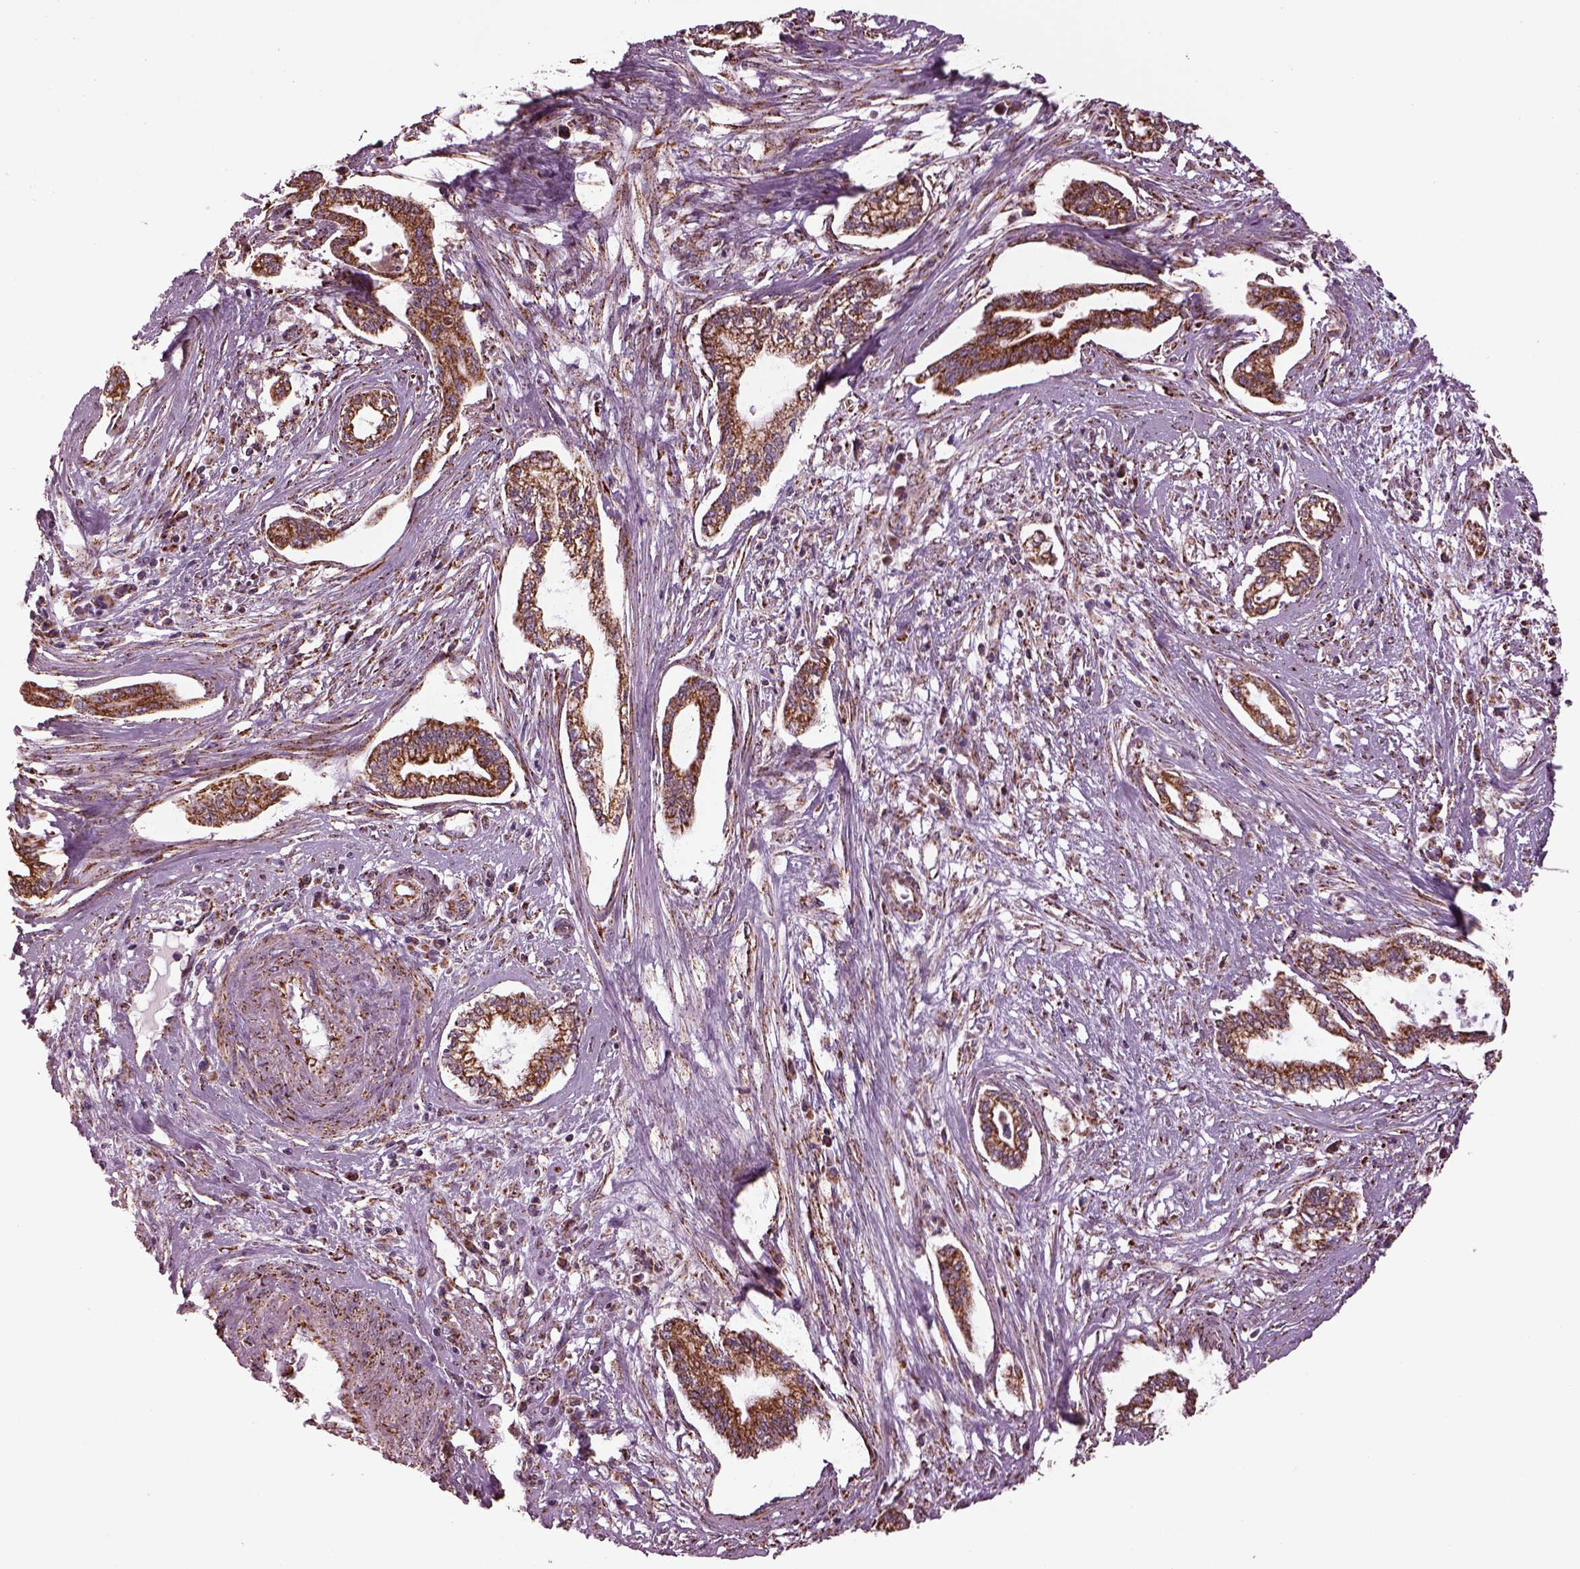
{"staining": {"intensity": "moderate", "quantity": "25%-75%", "location": "cytoplasmic/membranous"}, "tissue": "cervical cancer", "cell_type": "Tumor cells", "image_type": "cancer", "snomed": [{"axis": "morphology", "description": "Adenocarcinoma, NOS"}, {"axis": "topography", "description": "Cervix"}], "caption": "Cervical adenocarcinoma stained with immunohistochemistry (IHC) displays moderate cytoplasmic/membranous staining in approximately 25%-75% of tumor cells. Immunohistochemistry stains the protein in brown and the nuclei are stained blue.", "gene": "TMEM254", "patient": {"sex": "female", "age": 62}}